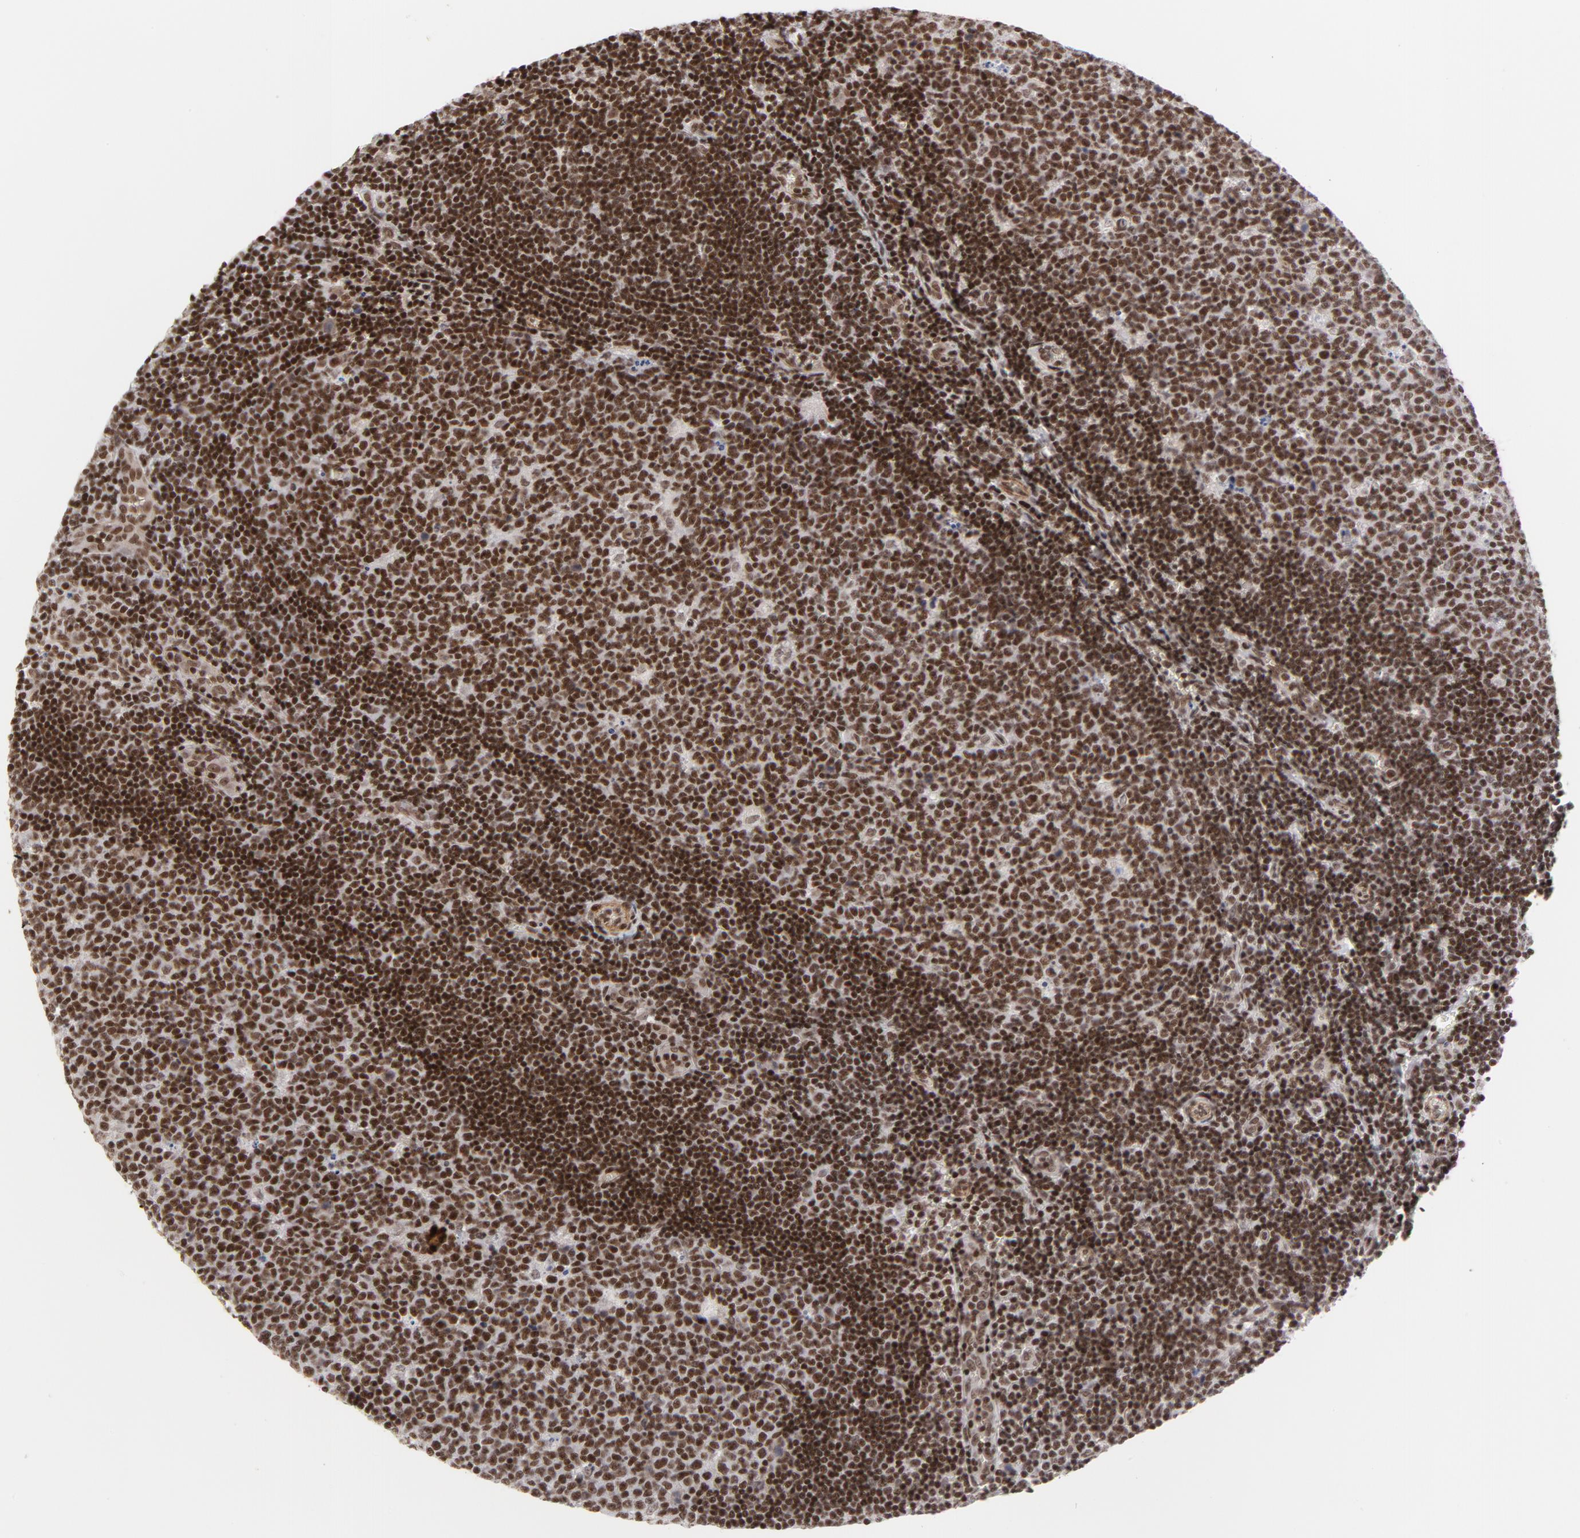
{"staining": {"intensity": "strong", "quantity": ">75%", "location": "nuclear"}, "tissue": "lymph node", "cell_type": "Germinal center cells", "image_type": "normal", "snomed": [{"axis": "morphology", "description": "Normal tissue, NOS"}, {"axis": "topography", "description": "Lymph node"}, {"axis": "topography", "description": "Salivary gland"}], "caption": "An IHC photomicrograph of benign tissue is shown. Protein staining in brown highlights strong nuclear positivity in lymph node within germinal center cells.", "gene": "CTCF", "patient": {"sex": "male", "age": 8}}